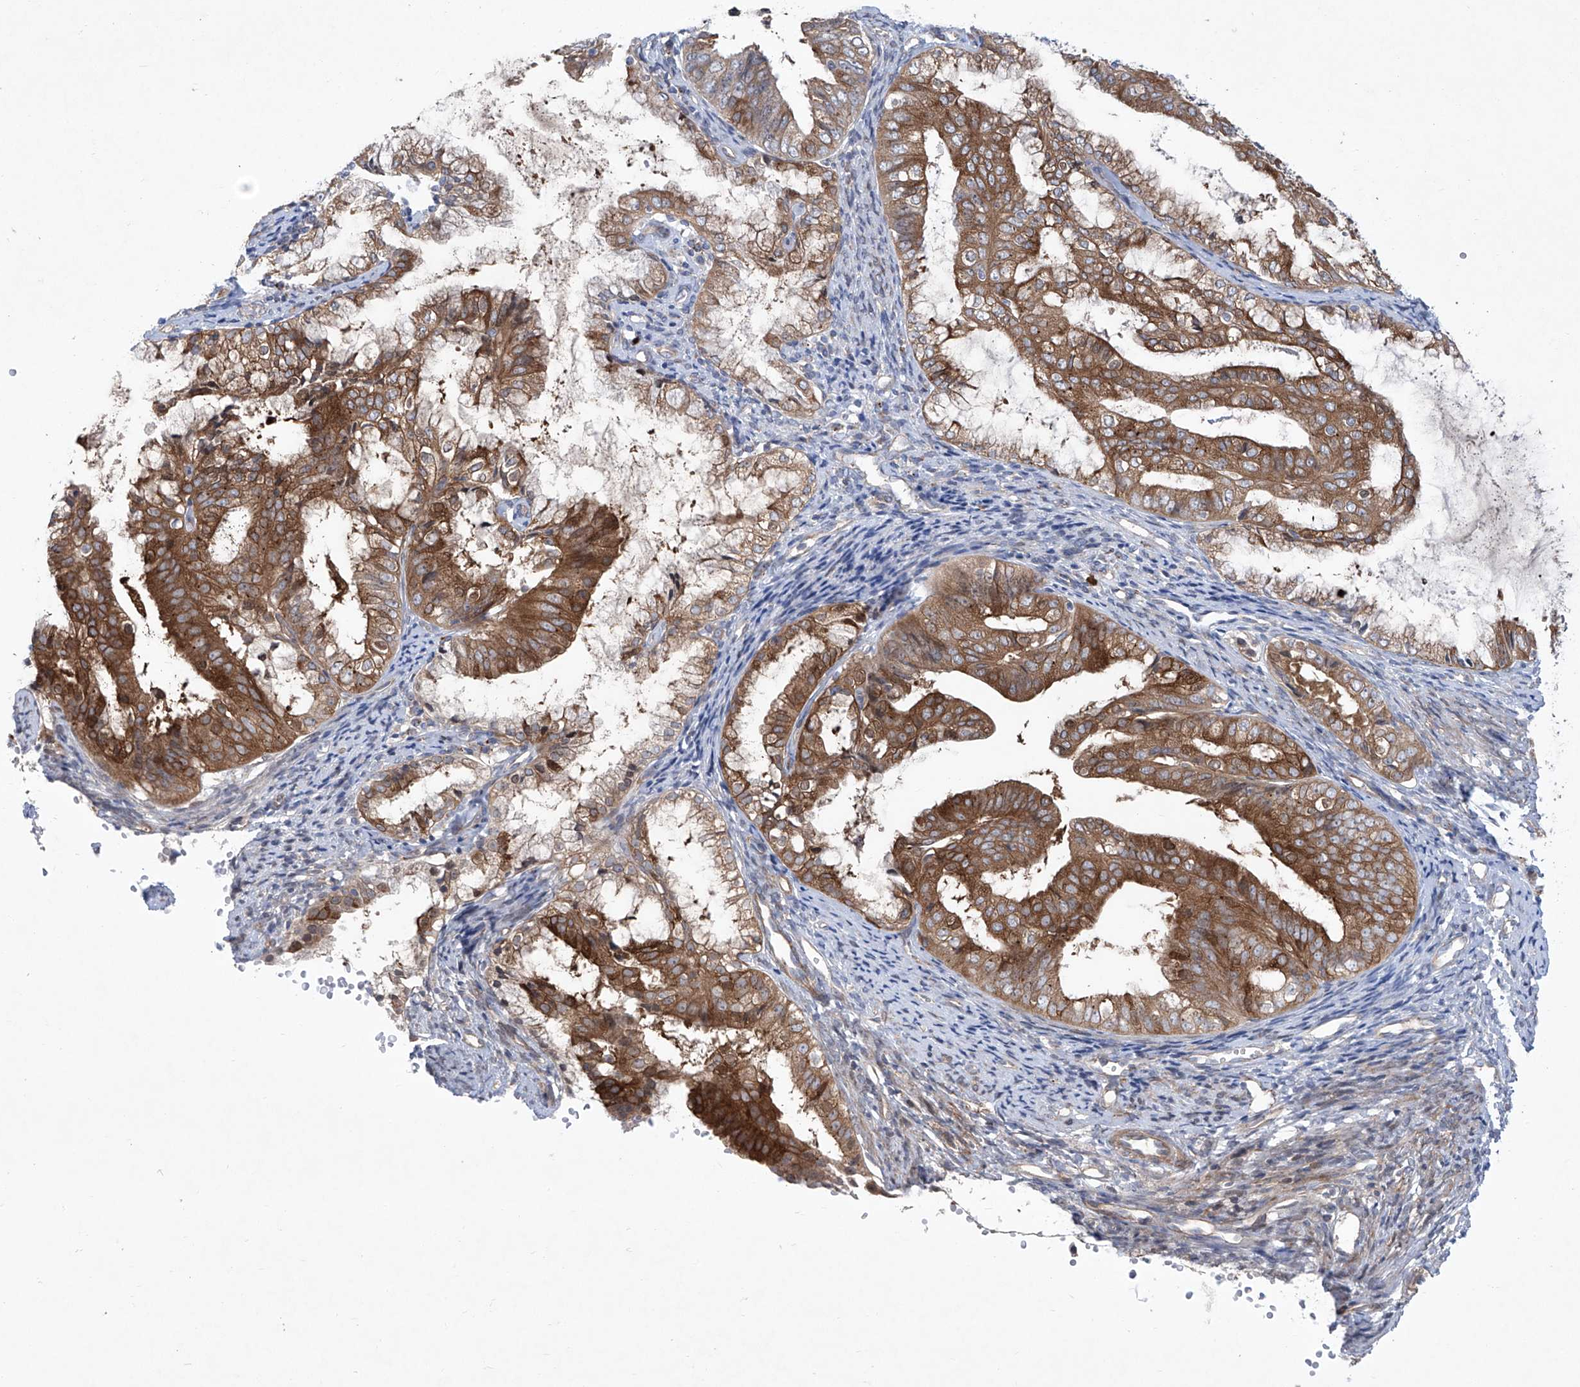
{"staining": {"intensity": "moderate", "quantity": ">75%", "location": "cytoplasmic/membranous"}, "tissue": "endometrial cancer", "cell_type": "Tumor cells", "image_type": "cancer", "snomed": [{"axis": "morphology", "description": "Adenocarcinoma, NOS"}, {"axis": "topography", "description": "Endometrium"}], "caption": "Immunohistochemistry (DAB) staining of human endometrial adenocarcinoma exhibits moderate cytoplasmic/membranous protein staining in approximately >75% of tumor cells.", "gene": "KLC4", "patient": {"sex": "female", "age": 63}}